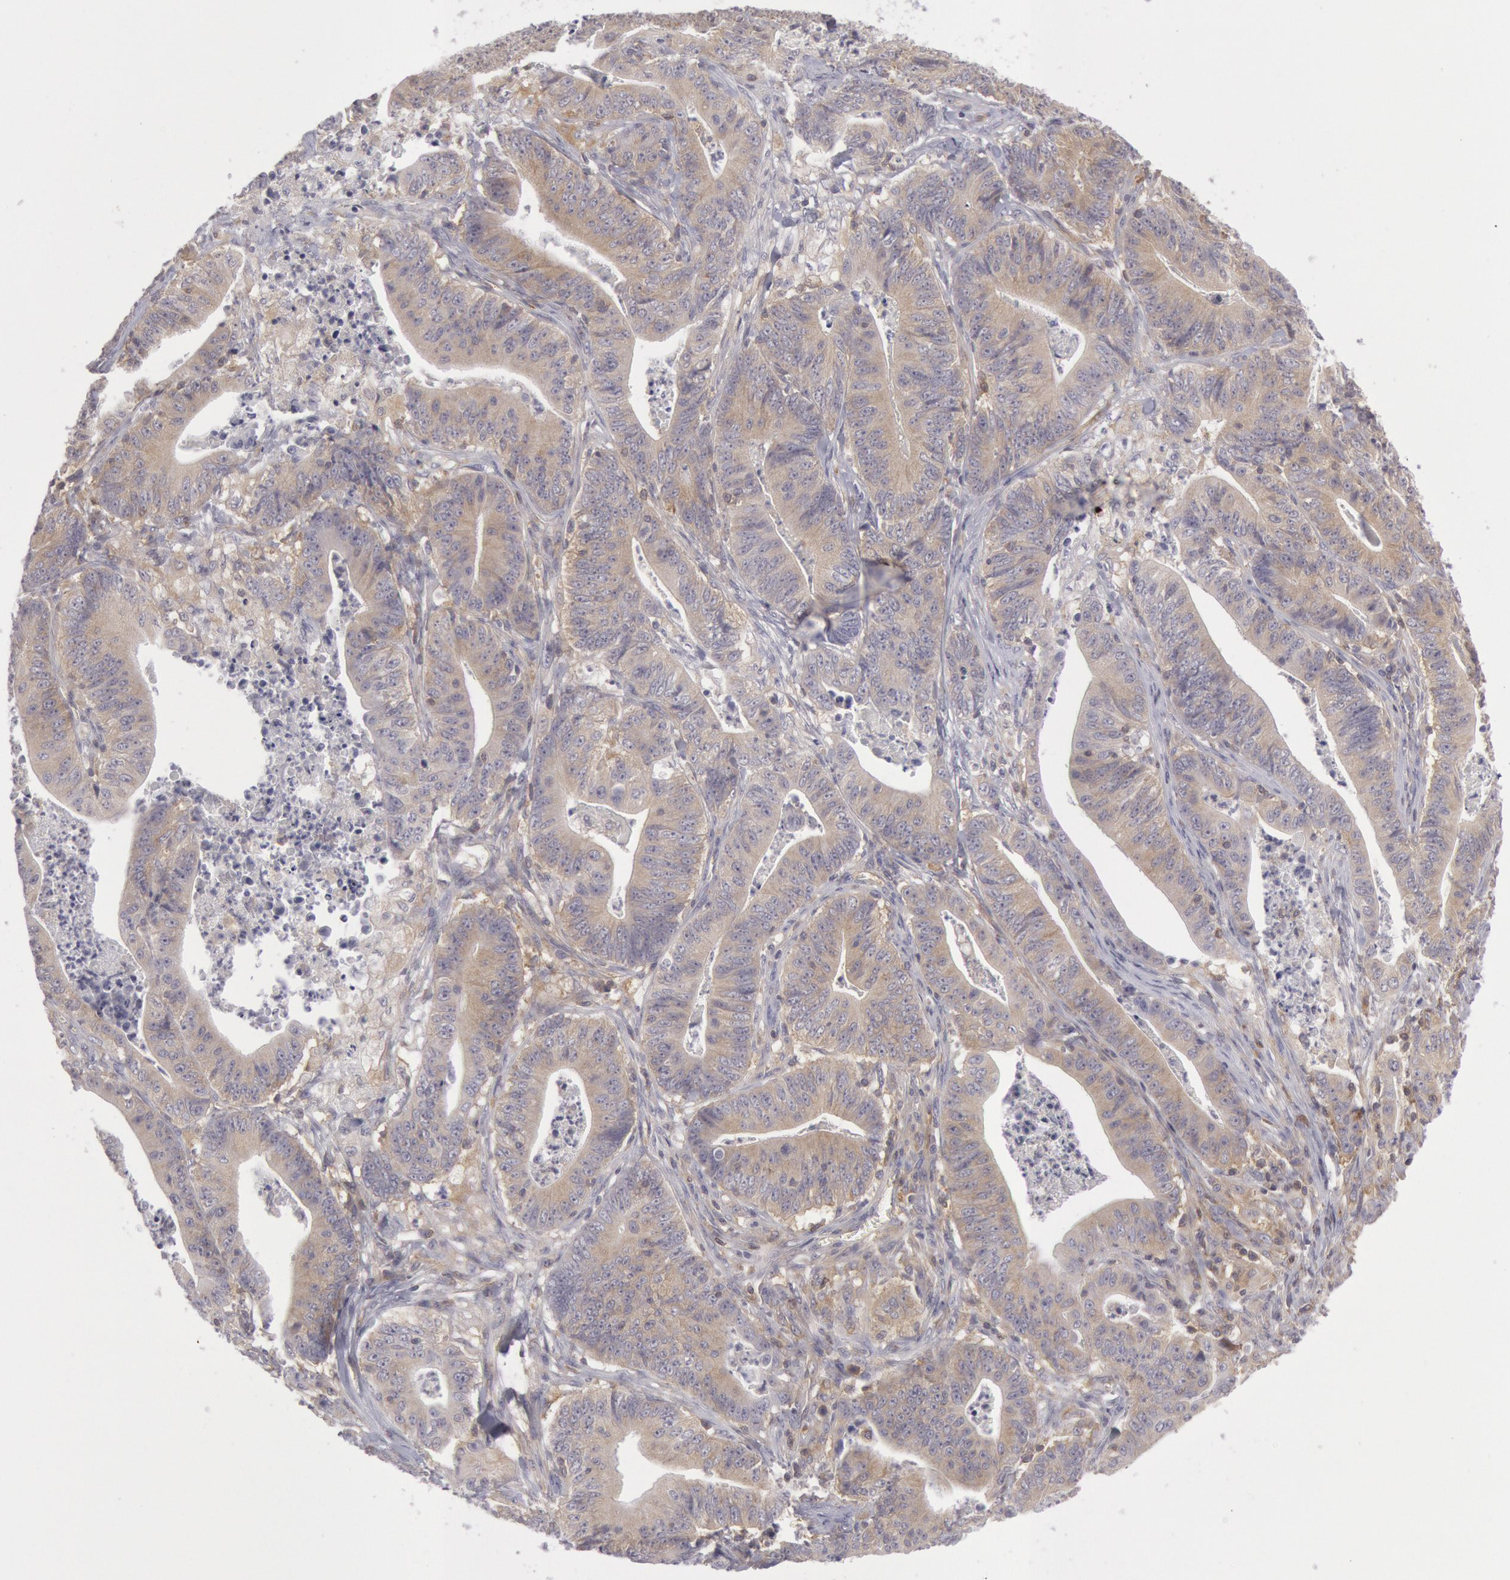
{"staining": {"intensity": "weak", "quantity": ">75%", "location": "cytoplasmic/membranous"}, "tissue": "stomach cancer", "cell_type": "Tumor cells", "image_type": "cancer", "snomed": [{"axis": "morphology", "description": "Adenocarcinoma, NOS"}, {"axis": "topography", "description": "Stomach, lower"}], "caption": "IHC (DAB) staining of human stomach adenocarcinoma reveals weak cytoplasmic/membranous protein expression in approximately >75% of tumor cells. Immunohistochemistry (ihc) stains the protein in brown and the nuclei are stained blue.", "gene": "IKBKB", "patient": {"sex": "female", "age": 86}}